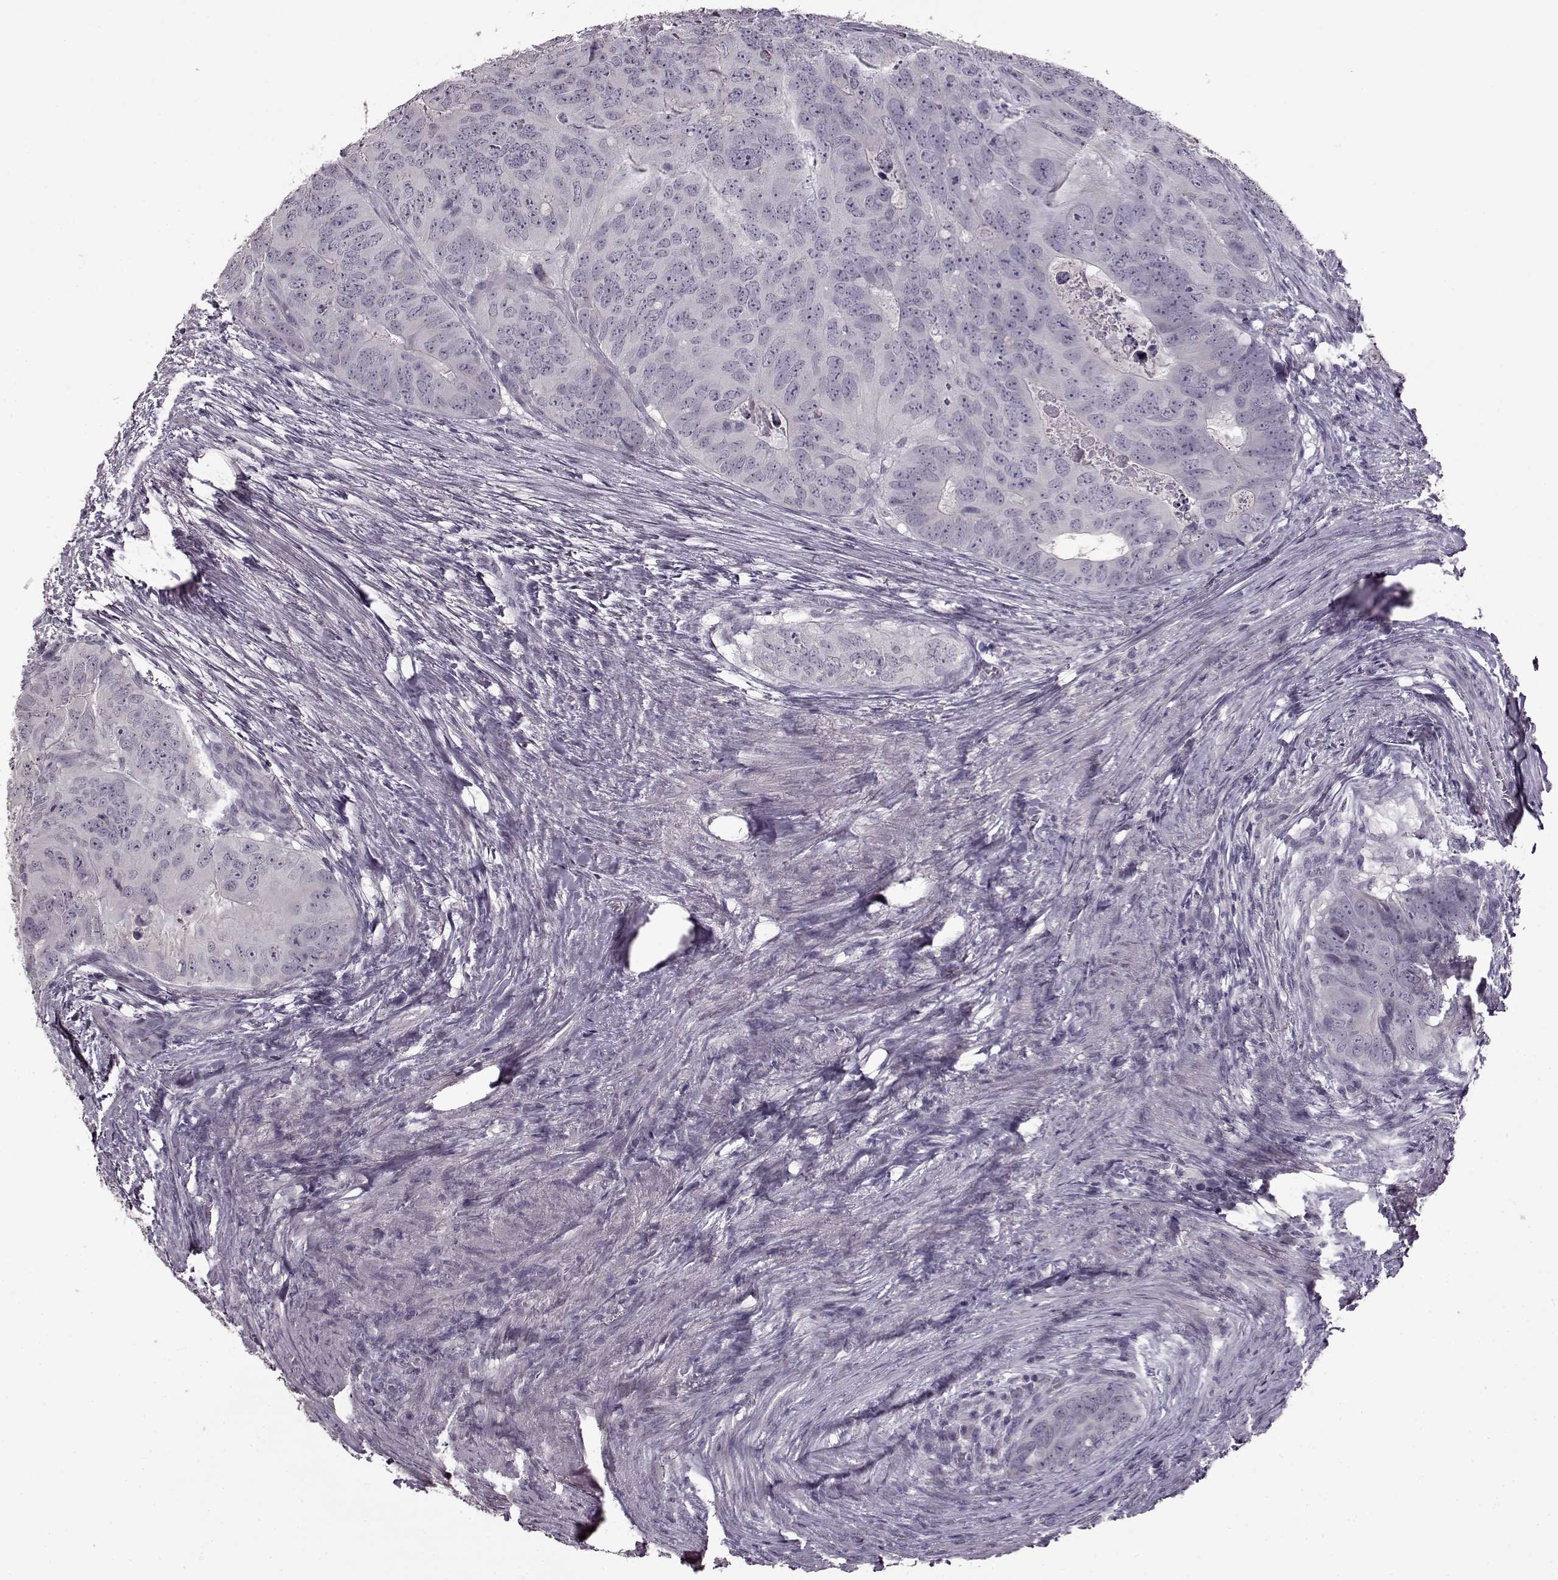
{"staining": {"intensity": "negative", "quantity": "none", "location": "none"}, "tissue": "colorectal cancer", "cell_type": "Tumor cells", "image_type": "cancer", "snomed": [{"axis": "morphology", "description": "Adenocarcinoma, NOS"}, {"axis": "topography", "description": "Colon"}], "caption": "This is an immunohistochemistry (IHC) histopathology image of adenocarcinoma (colorectal). There is no staining in tumor cells.", "gene": "FSHB", "patient": {"sex": "male", "age": 79}}